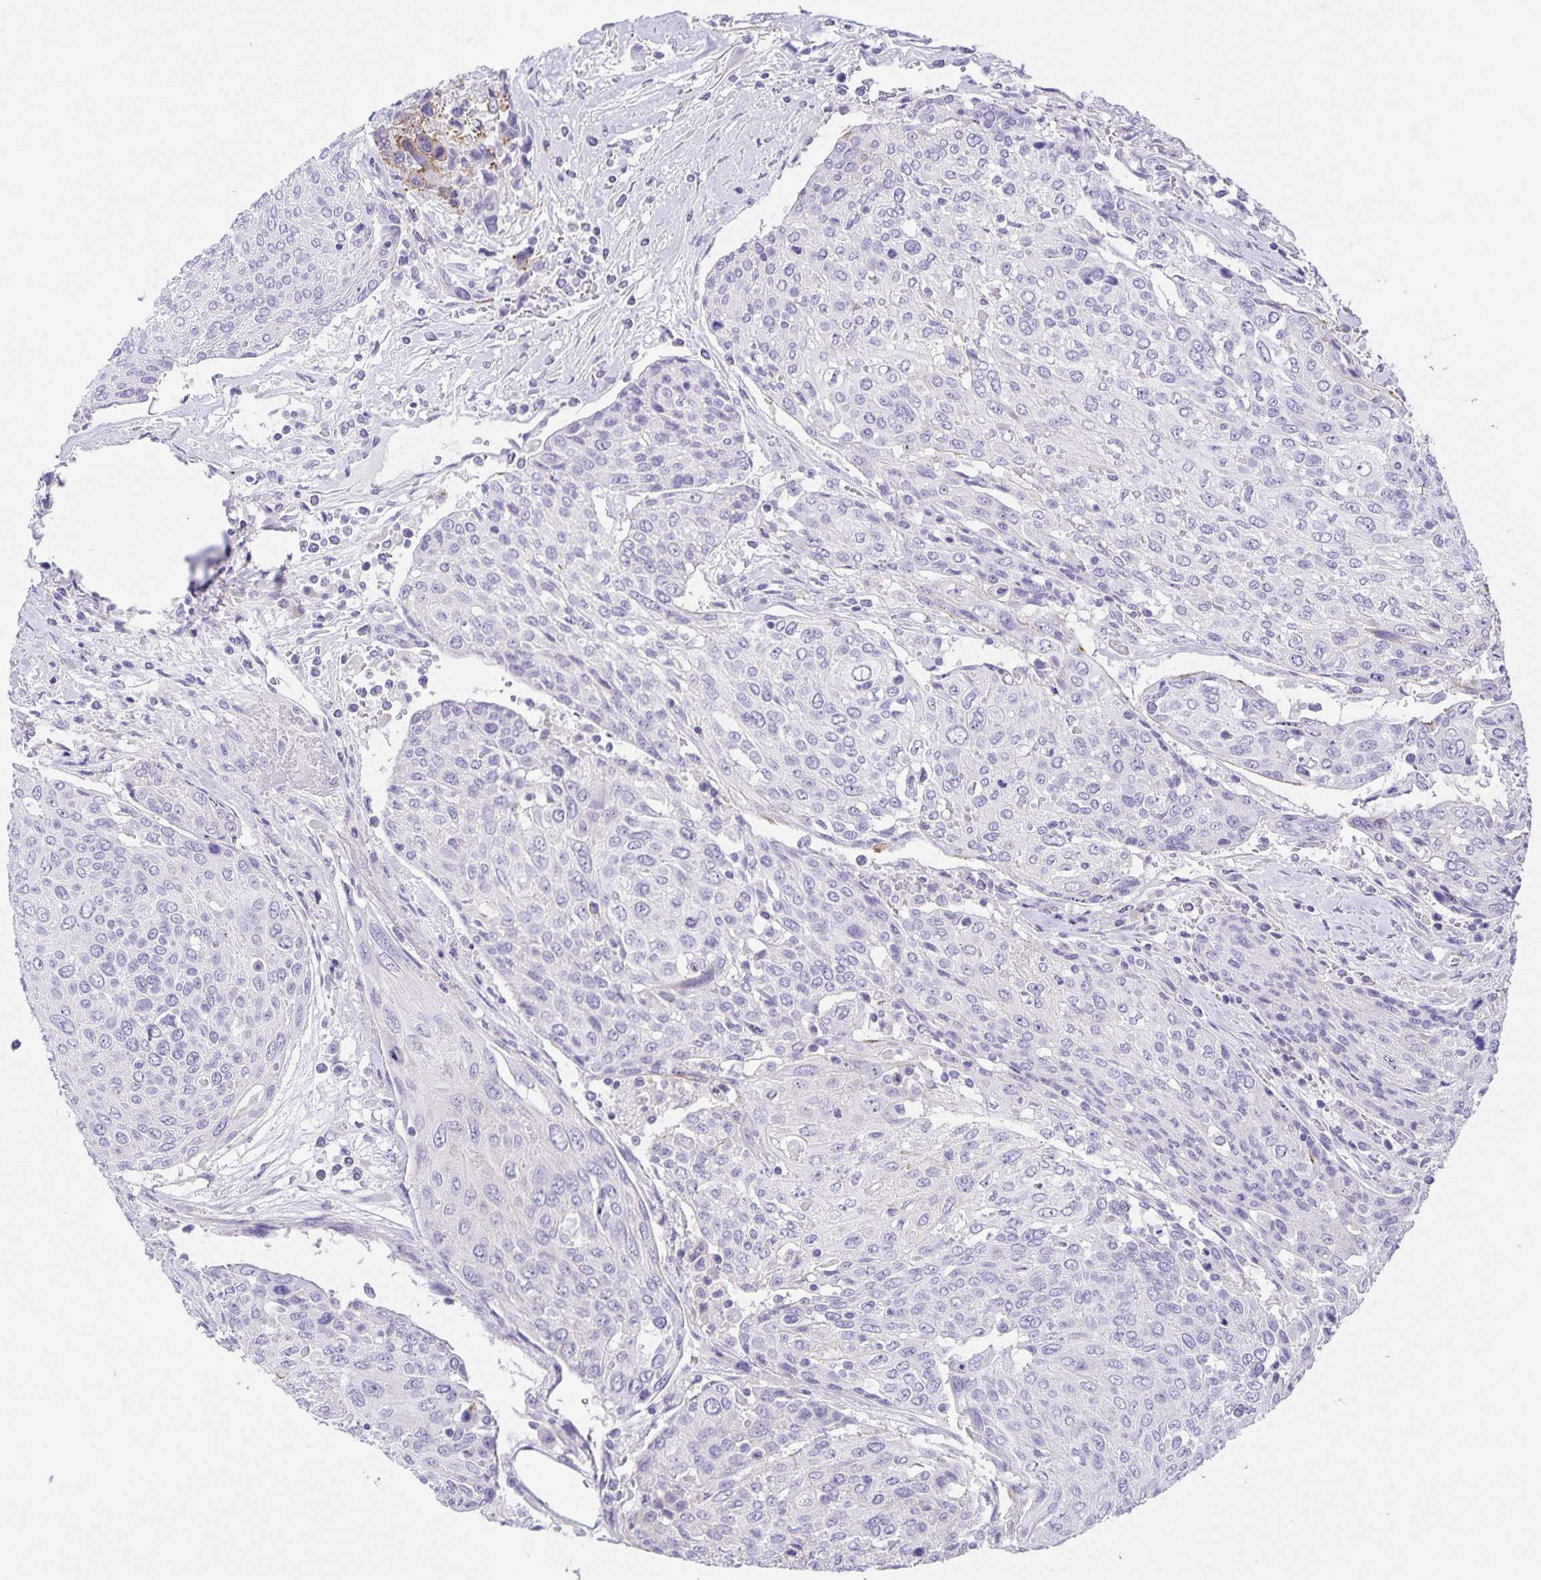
{"staining": {"intensity": "weak", "quantity": "25%-75%", "location": "cytoplasmic/membranous"}, "tissue": "urothelial cancer", "cell_type": "Tumor cells", "image_type": "cancer", "snomed": [{"axis": "morphology", "description": "Urothelial carcinoma, High grade"}, {"axis": "topography", "description": "Urinary bladder"}], "caption": "There is low levels of weak cytoplasmic/membranous staining in tumor cells of urothelial cancer, as demonstrated by immunohistochemical staining (brown color).", "gene": "UBQLN3", "patient": {"sex": "female", "age": 70}}